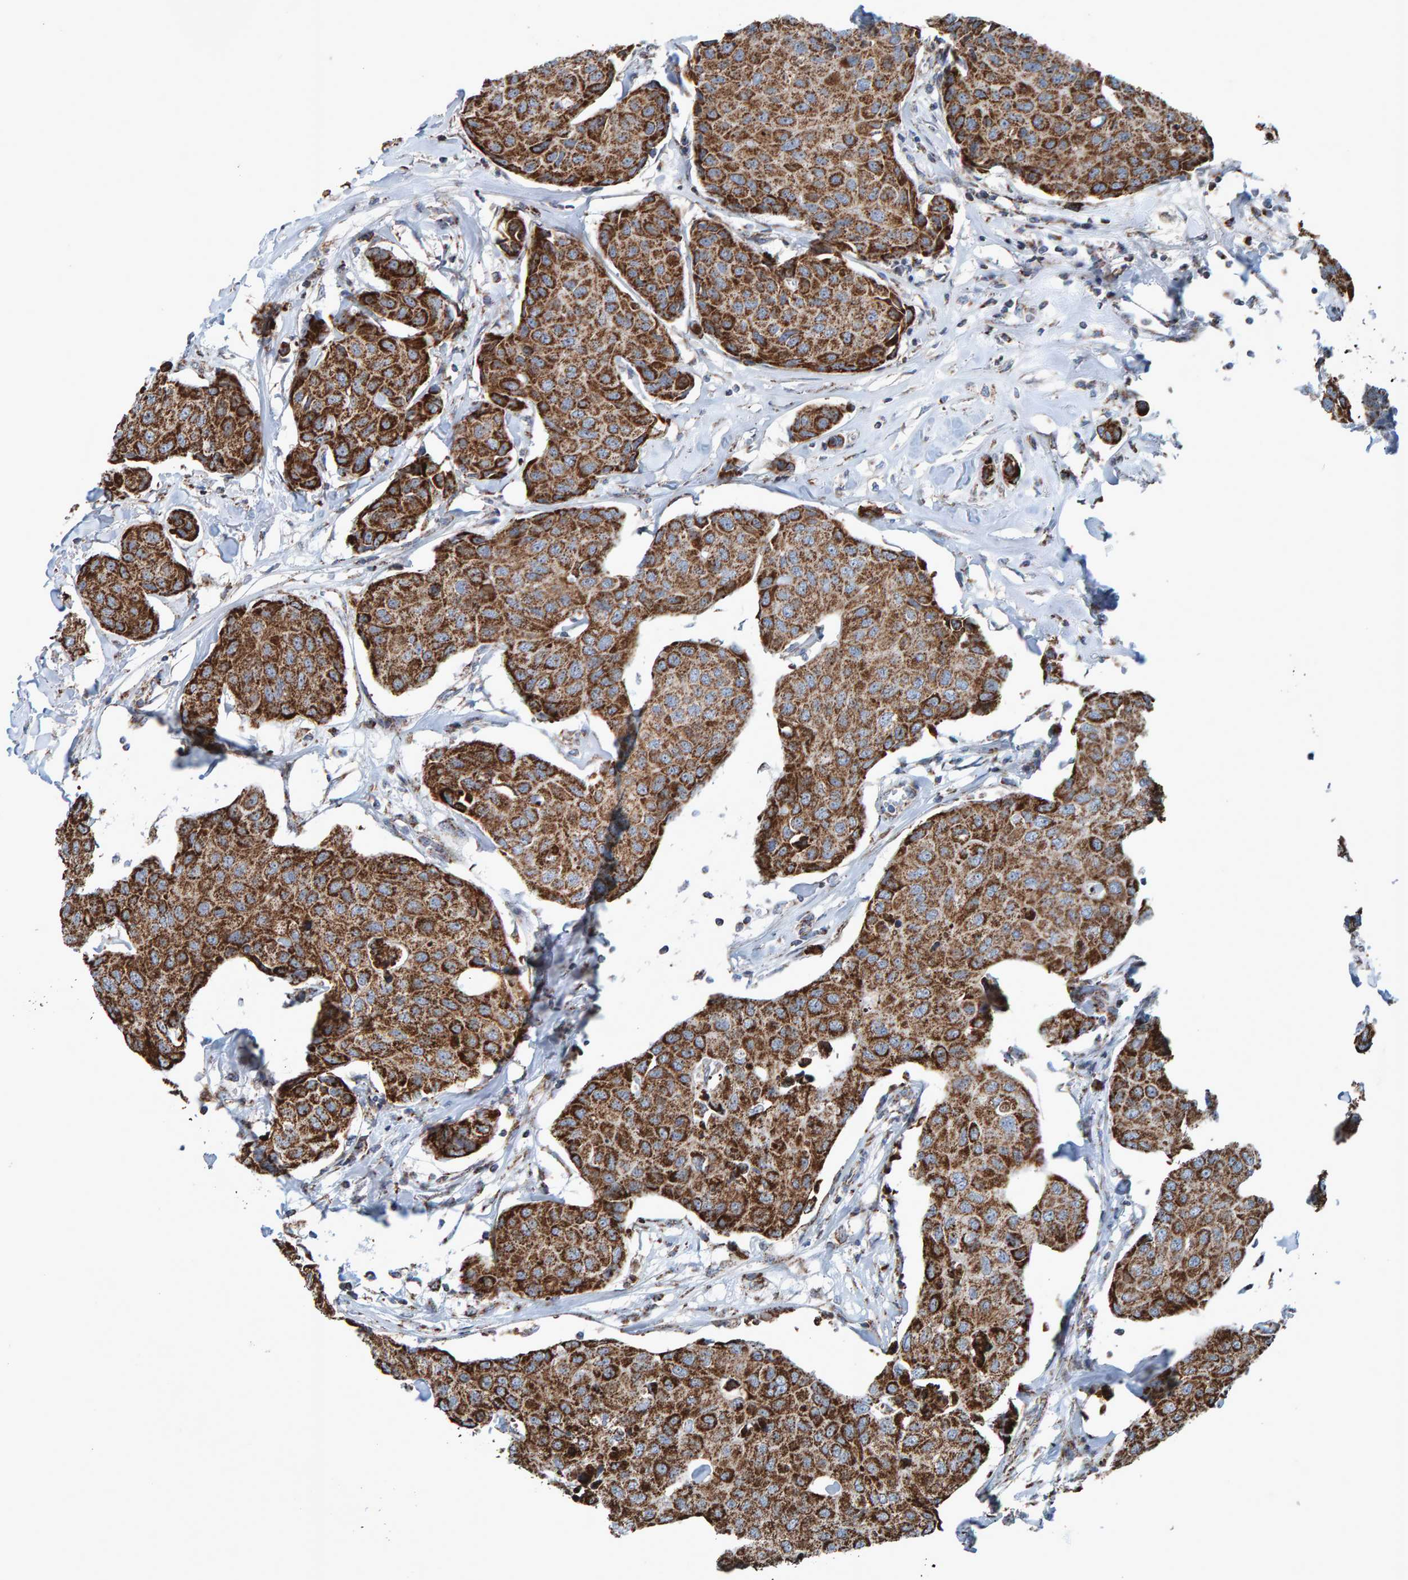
{"staining": {"intensity": "strong", "quantity": ">75%", "location": "cytoplasmic/membranous"}, "tissue": "breast cancer", "cell_type": "Tumor cells", "image_type": "cancer", "snomed": [{"axis": "morphology", "description": "Duct carcinoma"}, {"axis": "topography", "description": "Breast"}], "caption": "Protein staining reveals strong cytoplasmic/membranous staining in approximately >75% of tumor cells in breast cancer (intraductal carcinoma). The staining was performed using DAB, with brown indicating positive protein expression. Nuclei are stained blue with hematoxylin.", "gene": "ZNF48", "patient": {"sex": "female", "age": 80}}